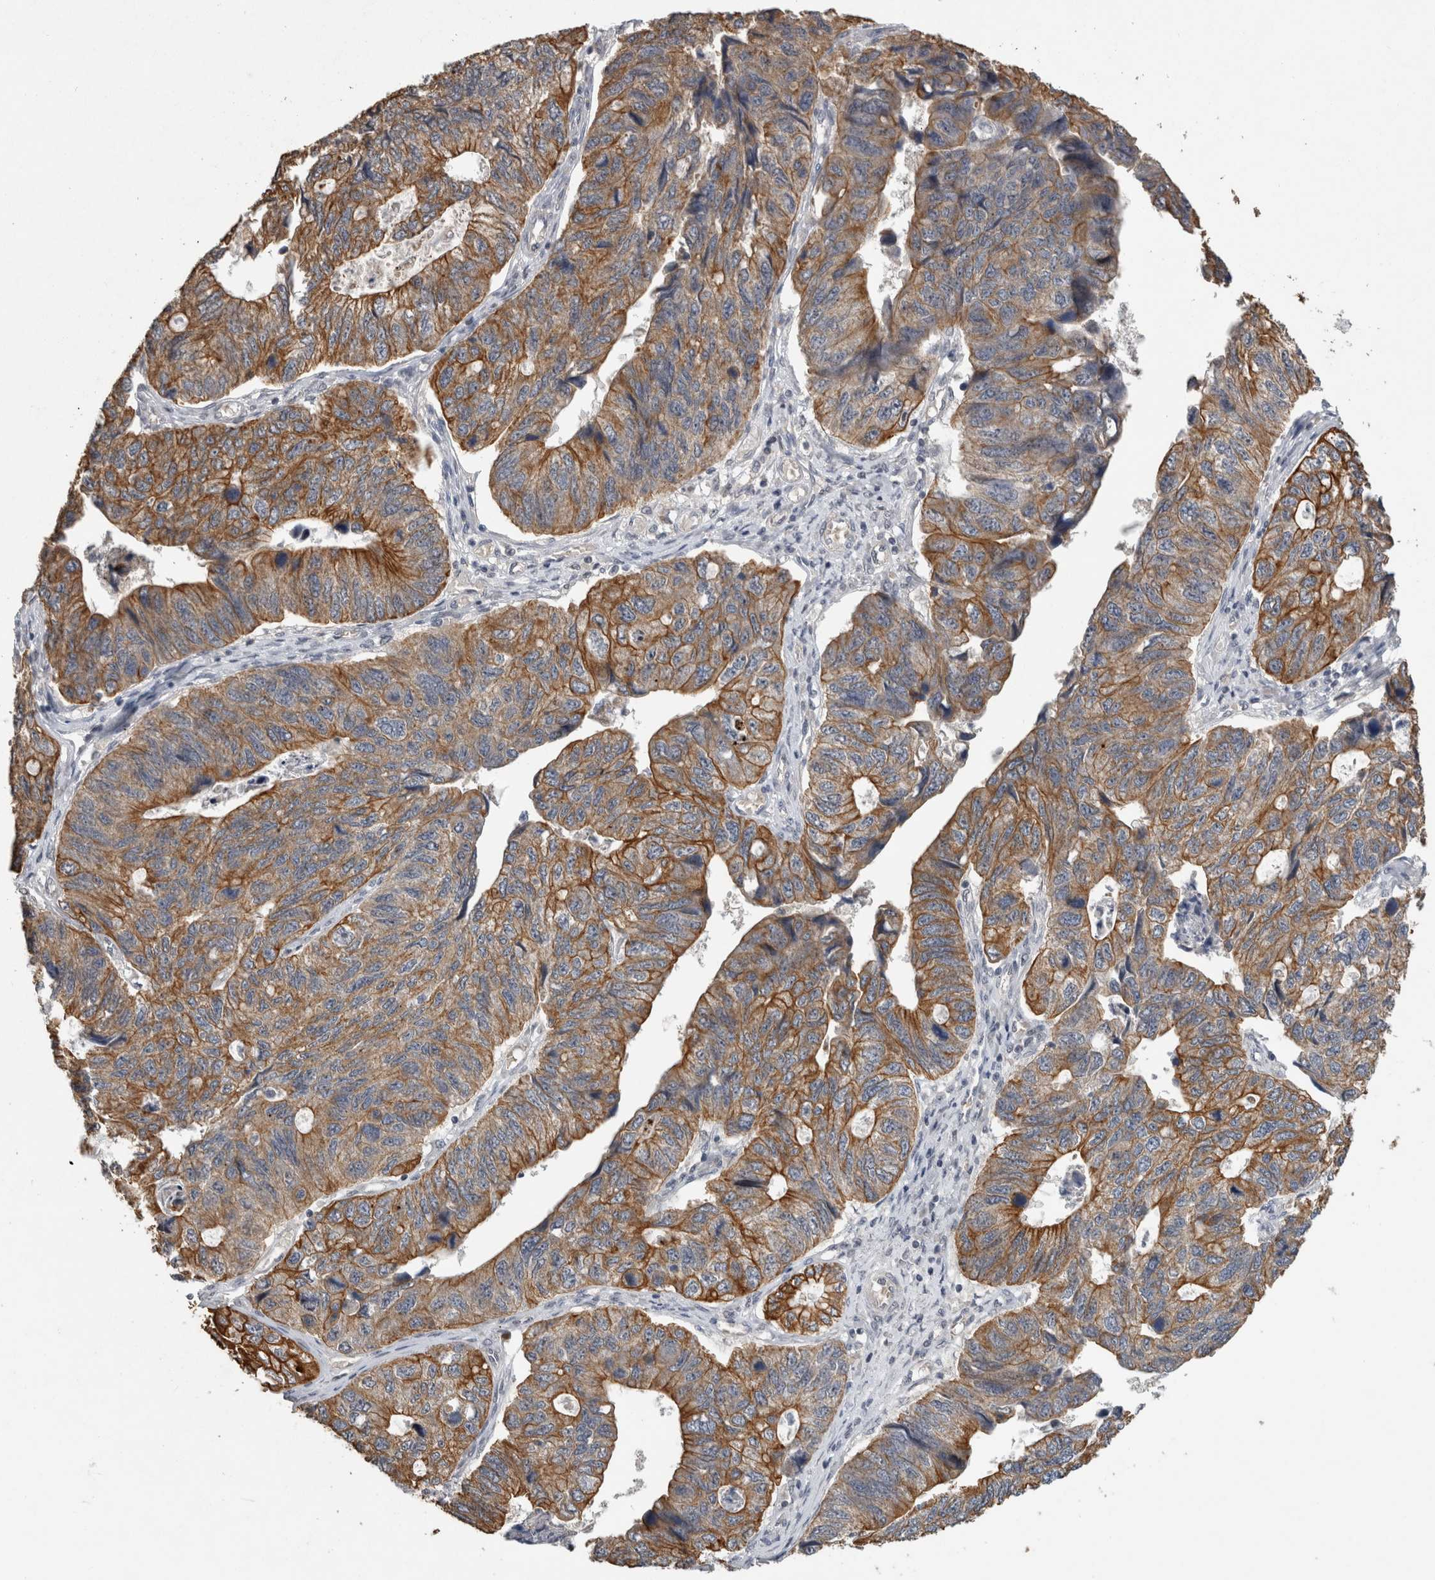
{"staining": {"intensity": "strong", "quantity": ">75%", "location": "cytoplasmic/membranous"}, "tissue": "stomach cancer", "cell_type": "Tumor cells", "image_type": "cancer", "snomed": [{"axis": "morphology", "description": "Adenocarcinoma, NOS"}, {"axis": "topography", "description": "Stomach"}], "caption": "Protein expression analysis of stomach cancer (adenocarcinoma) demonstrates strong cytoplasmic/membranous positivity in about >75% of tumor cells.", "gene": "RHPN1", "patient": {"sex": "male", "age": 59}}